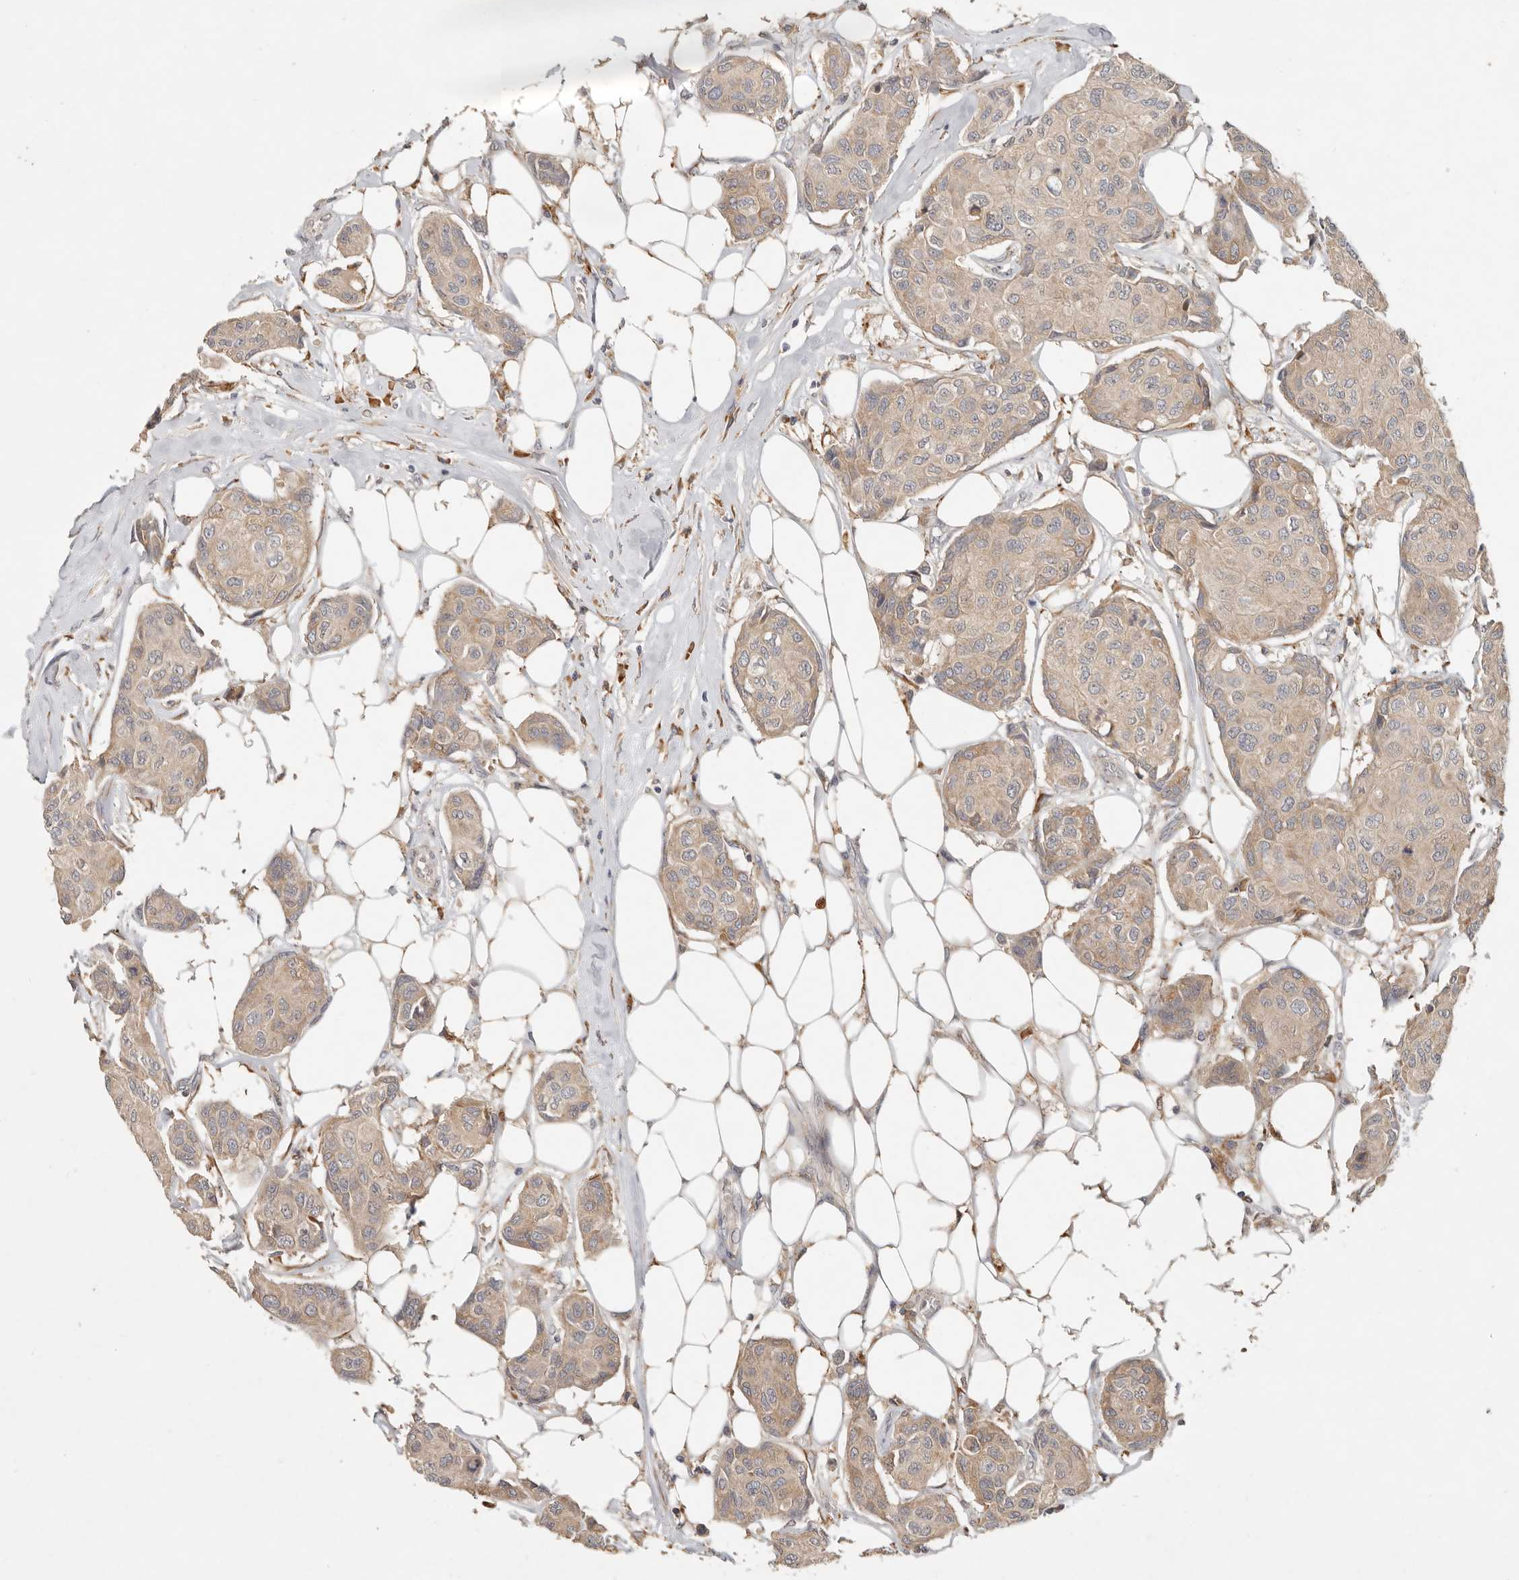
{"staining": {"intensity": "weak", "quantity": ">75%", "location": "cytoplasmic/membranous"}, "tissue": "breast cancer", "cell_type": "Tumor cells", "image_type": "cancer", "snomed": [{"axis": "morphology", "description": "Duct carcinoma"}, {"axis": "topography", "description": "Breast"}], "caption": "Tumor cells reveal low levels of weak cytoplasmic/membranous positivity in about >75% of cells in human invasive ductal carcinoma (breast).", "gene": "ARHGEF10L", "patient": {"sex": "female", "age": 80}}